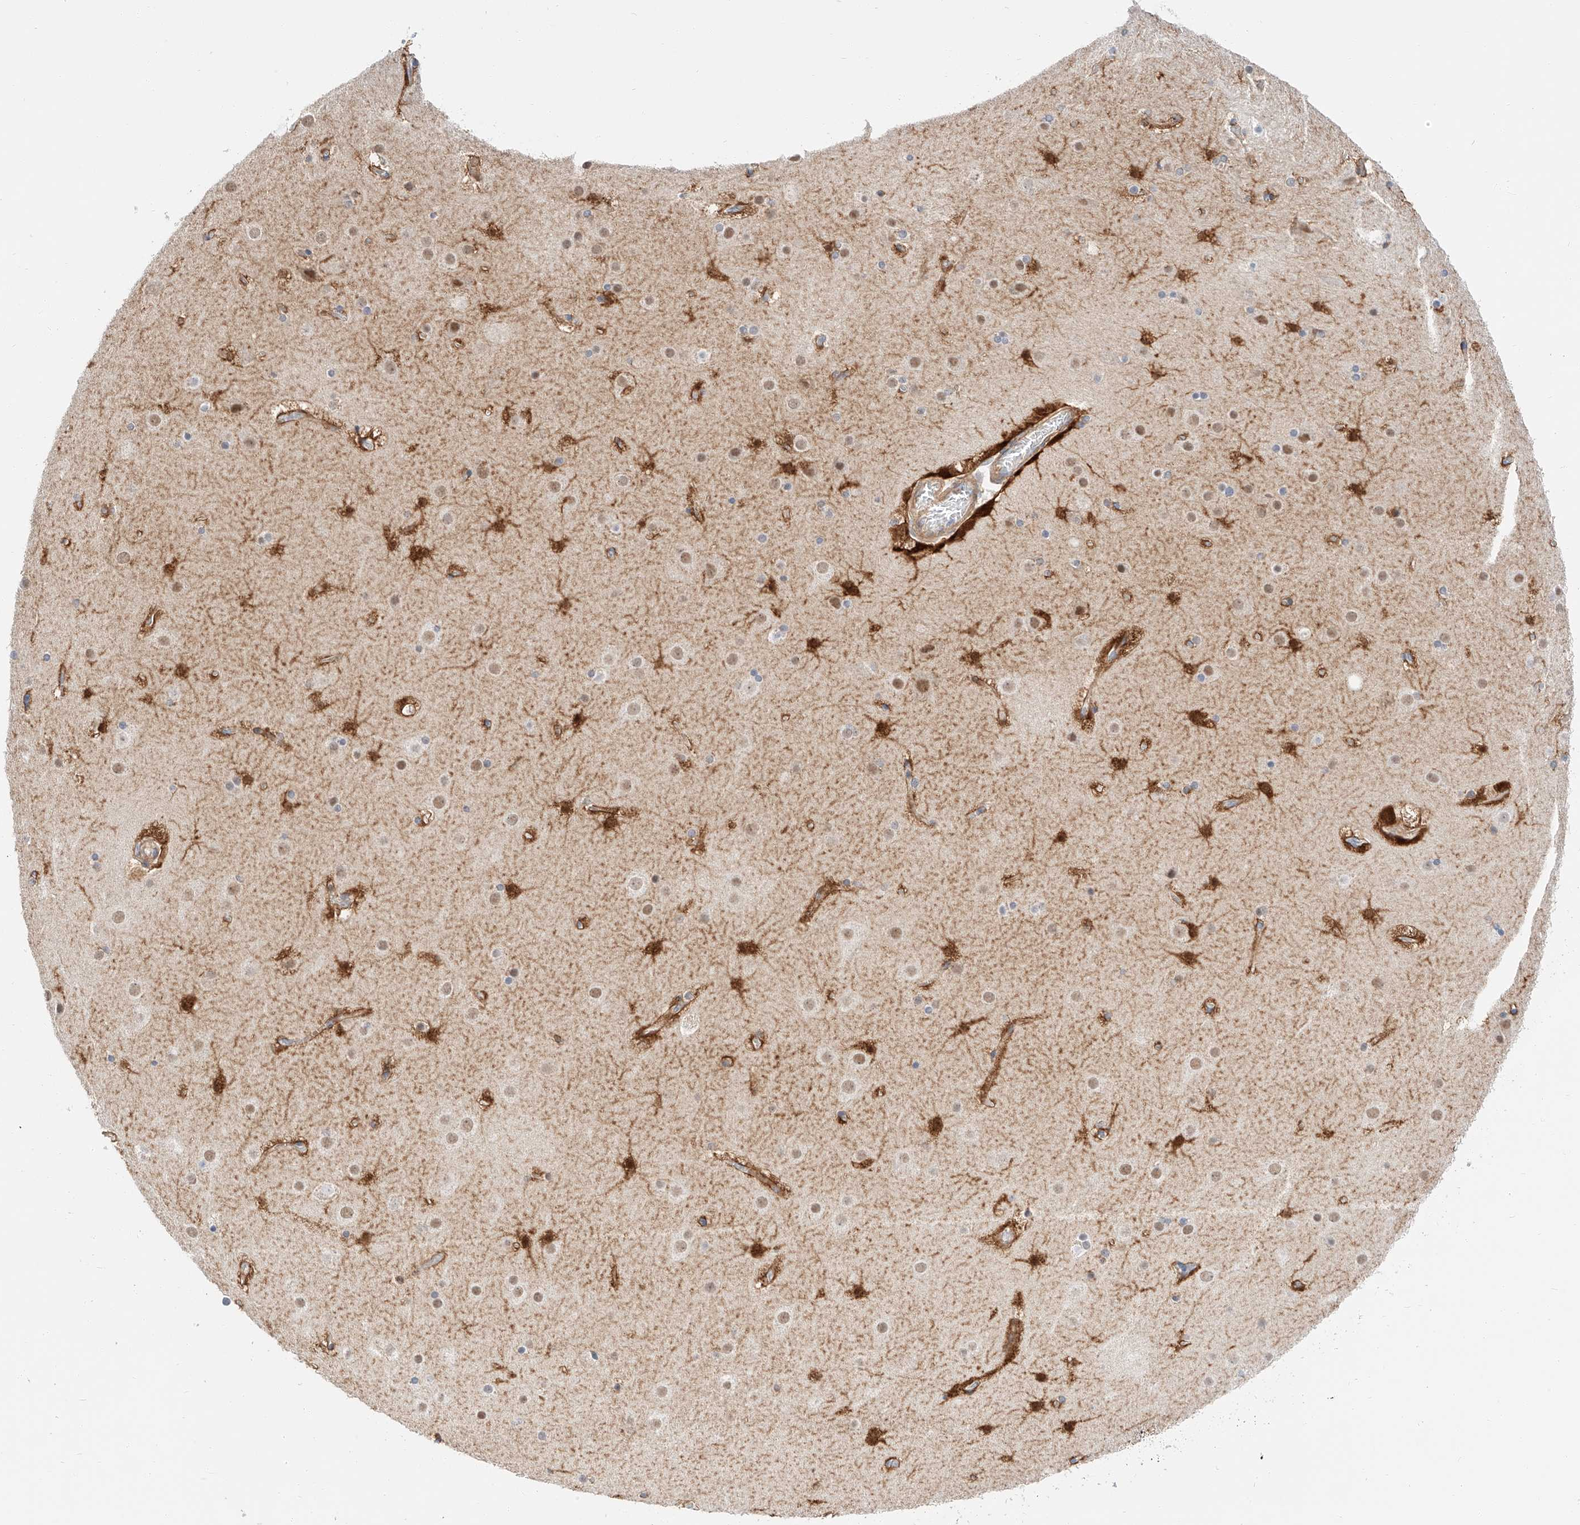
{"staining": {"intensity": "moderate", "quantity": "25%-75%", "location": "cytoplasmic/membranous"}, "tissue": "cerebral cortex", "cell_type": "Endothelial cells", "image_type": "normal", "snomed": [{"axis": "morphology", "description": "Normal tissue, NOS"}, {"axis": "topography", "description": "Cerebral cortex"}], "caption": "DAB (3,3'-diaminobenzidine) immunohistochemical staining of benign cerebral cortex demonstrates moderate cytoplasmic/membranous protein expression in about 25%-75% of endothelial cells.", "gene": "CARMIL1", "patient": {"sex": "male", "age": 57}}